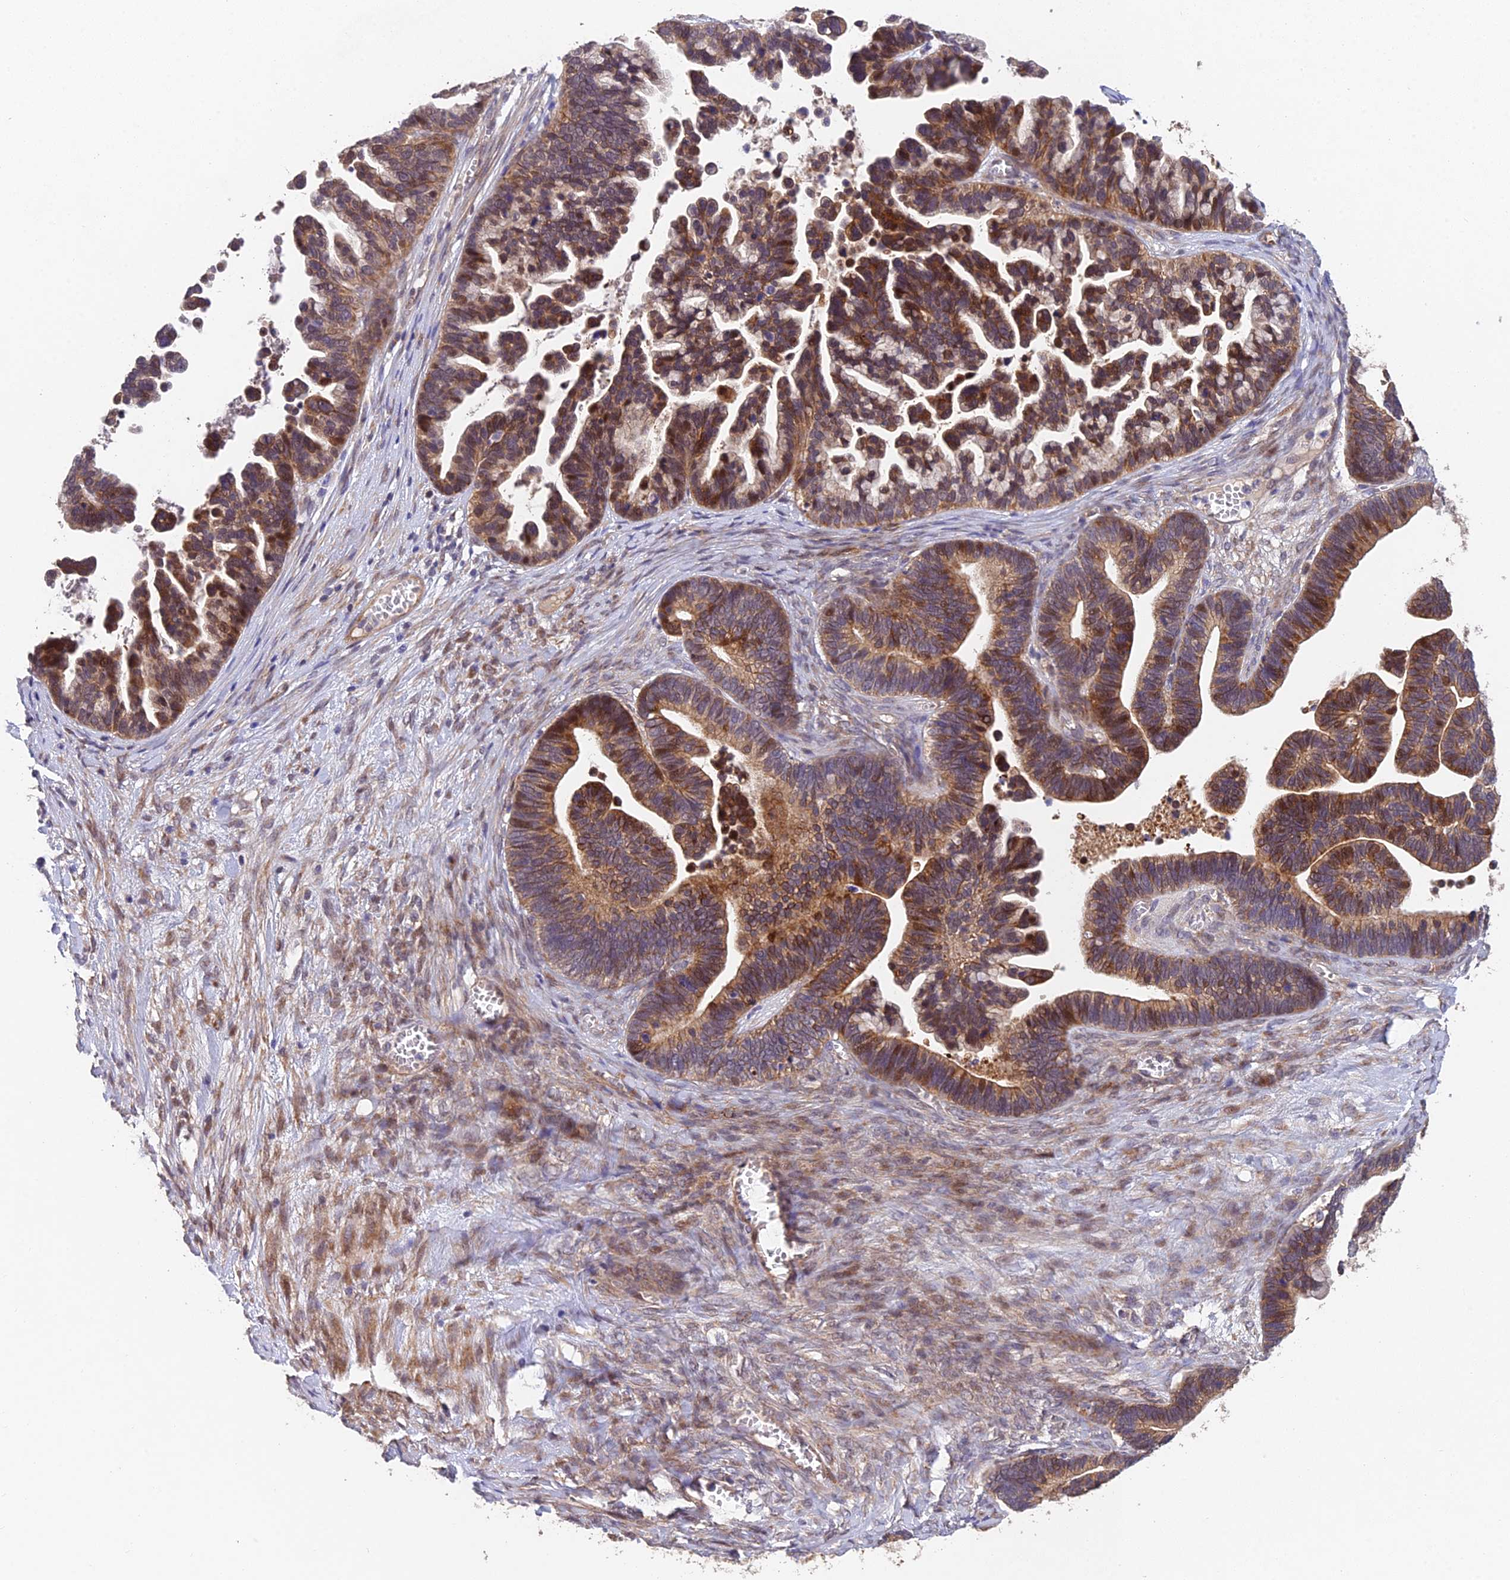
{"staining": {"intensity": "moderate", "quantity": ">75%", "location": "cytoplasmic/membranous,nuclear"}, "tissue": "ovarian cancer", "cell_type": "Tumor cells", "image_type": "cancer", "snomed": [{"axis": "morphology", "description": "Cystadenocarcinoma, serous, NOS"}, {"axis": "topography", "description": "Ovary"}], "caption": "This image shows IHC staining of human ovarian cancer, with medium moderate cytoplasmic/membranous and nuclear staining in about >75% of tumor cells.", "gene": "NSMCE1", "patient": {"sex": "female", "age": 56}}